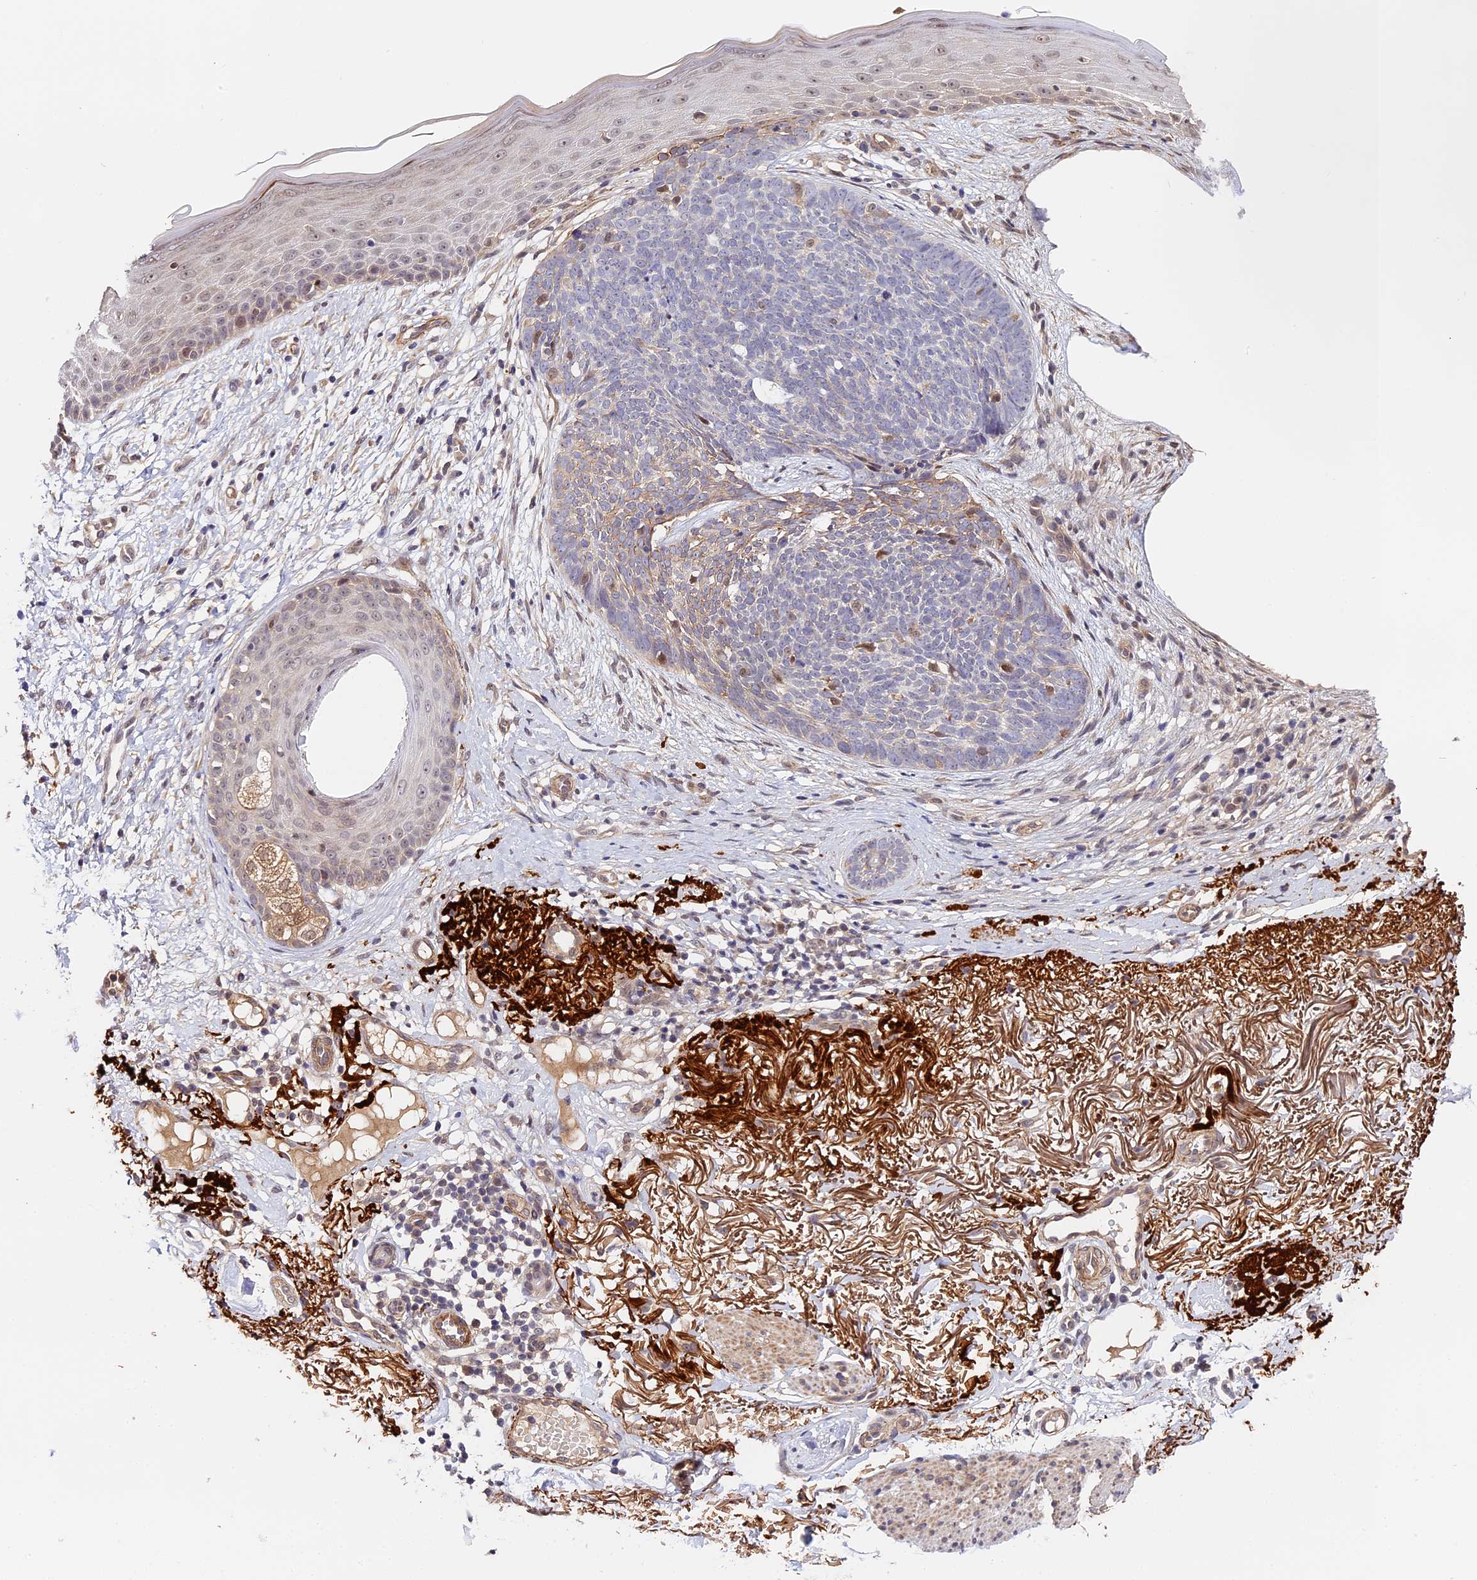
{"staining": {"intensity": "negative", "quantity": "none", "location": "none"}, "tissue": "skin cancer", "cell_type": "Tumor cells", "image_type": "cancer", "snomed": [{"axis": "morphology", "description": "Basal cell carcinoma"}, {"axis": "topography", "description": "Skin"}], "caption": "This is an immunohistochemistry (IHC) image of skin cancer. There is no staining in tumor cells.", "gene": "IMPACT", "patient": {"sex": "female", "age": 70}}